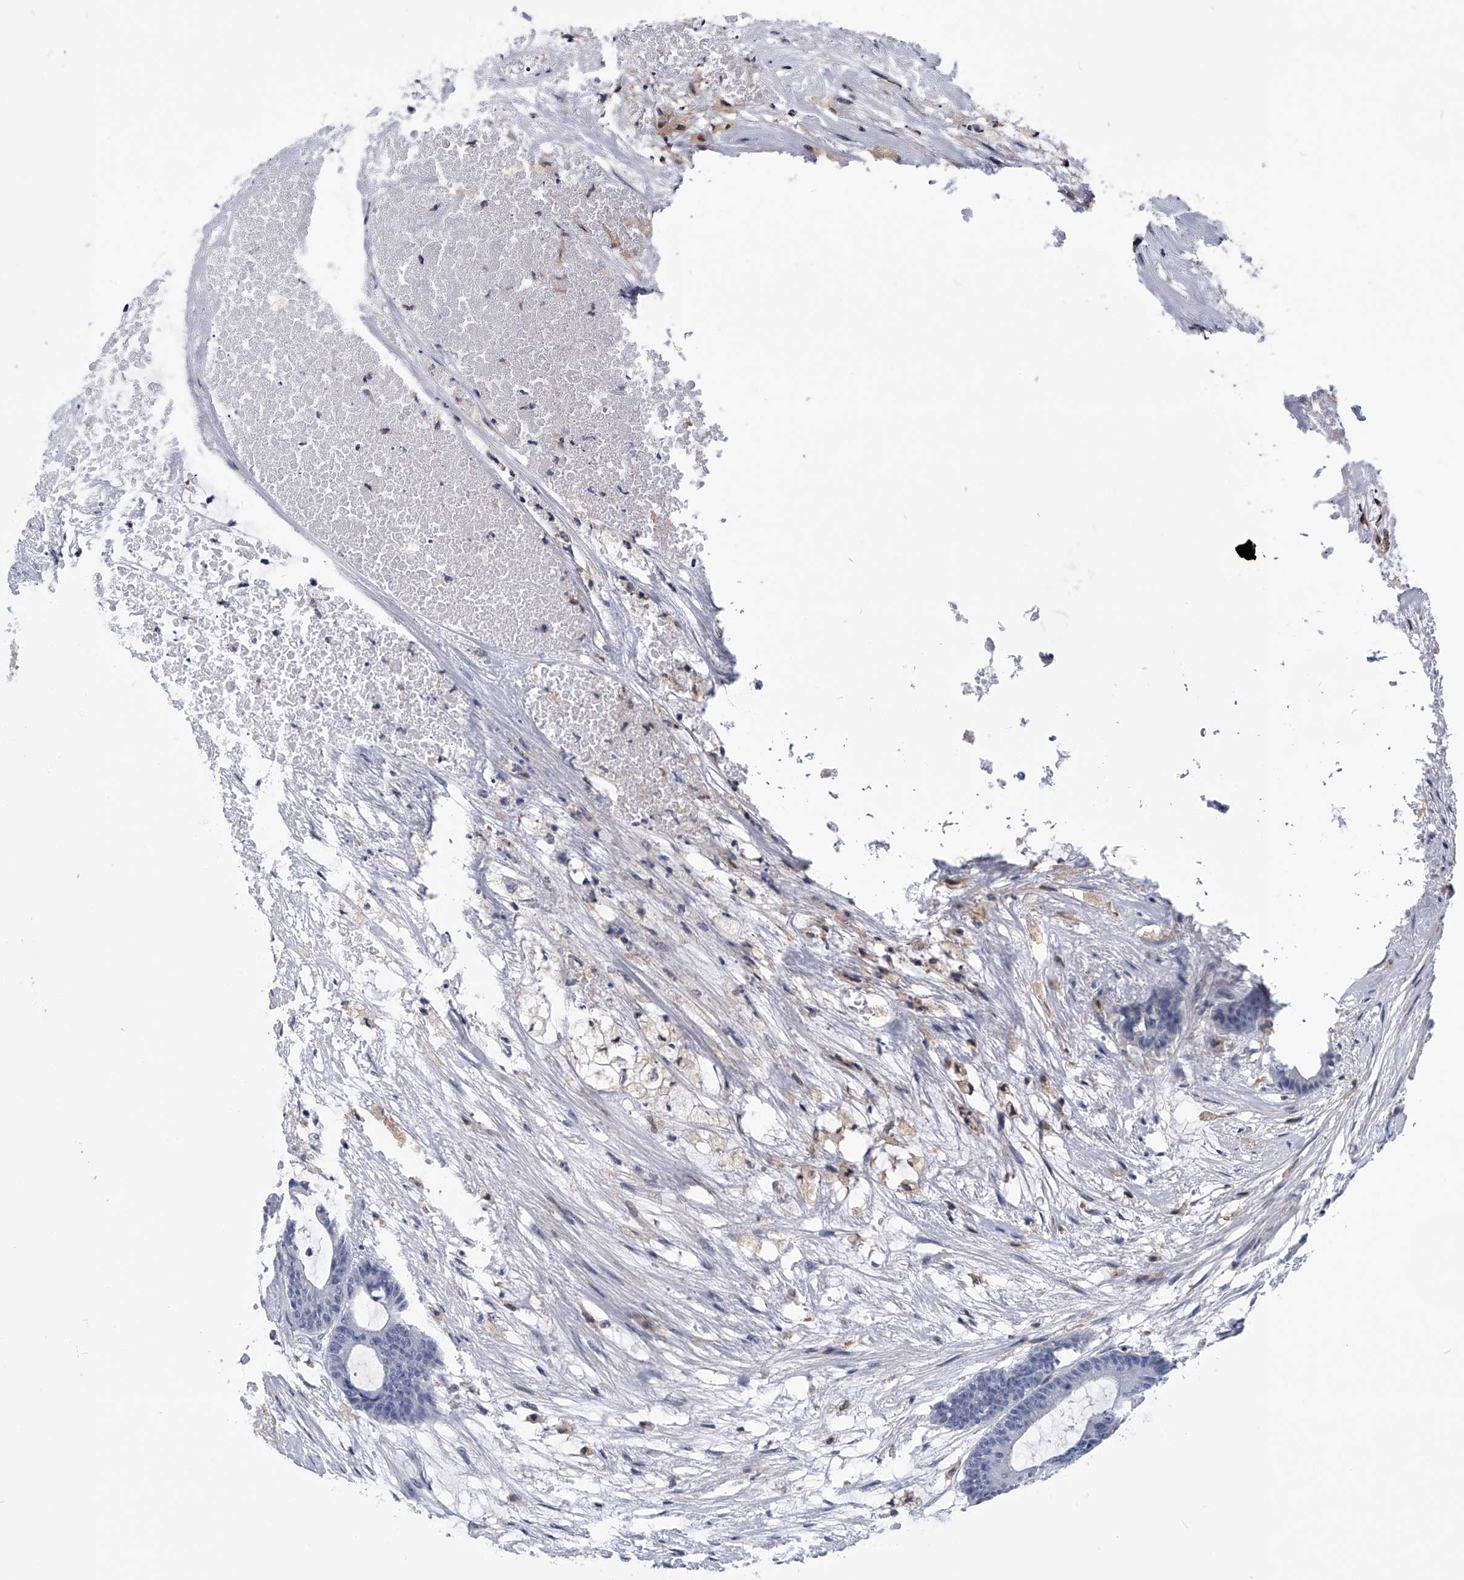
{"staining": {"intensity": "negative", "quantity": "none", "location": "none"}, "tissue": "colorectal cancer", "cell_type": "Tumor cells", "image_type": "cancer", "snomed": [{"axis": "morphology", "description": "Adenocarcinoma, NOS"}, {"axis": "topography", "description": "Colon"}], "caption": "Colorectal cancer (adenocarcinoma) was stained to show a protein in brown. There is no significant staining in tumor cells. (IHC, brightfield microscopy, high magnification).", "gene": "PDXK", "patient": {"sex": "female", "age": 84}}